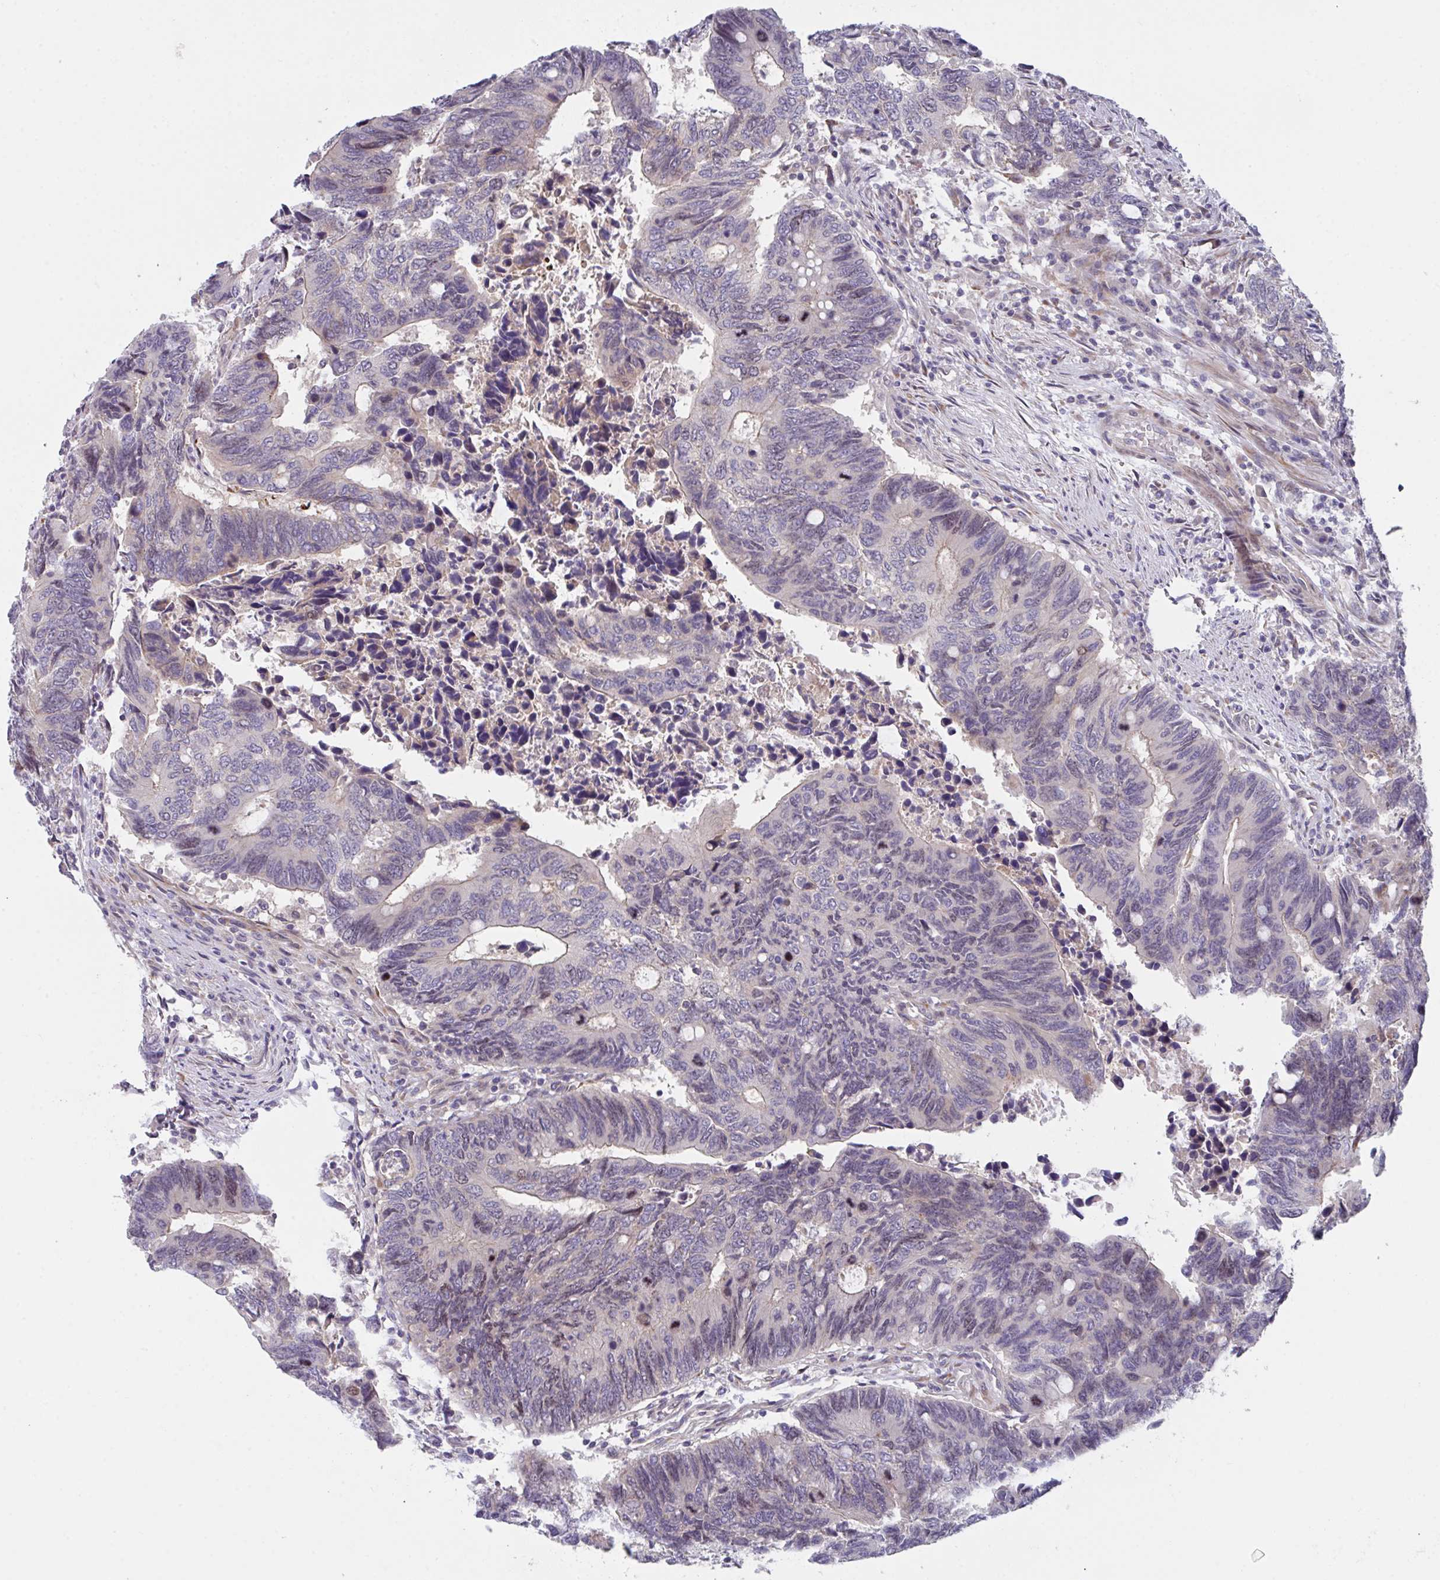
{"staining": {"intensity": "moderate", "quantity": "<25%", "location": "cytoplasmic/membranous,nuclear"}, "tissue": "colorectal cancer", "cell_type": "Tumor cells", "image_type": "cancer", "snomed": [{"axis": "morphology", "description": "Adenocarcinoma, NOS"}, {"axis": "topography", "description": "Colon"}], "caption": "Colorectal cancer (adenocarcinoma) tissue shows moderate cytoplasmic/membranous and nuclear staining in about <25% of tumor cells, visualized by immunohistochemistry.", "gene": "RBM18", "patient": {"sex": "male", "age": 87}}